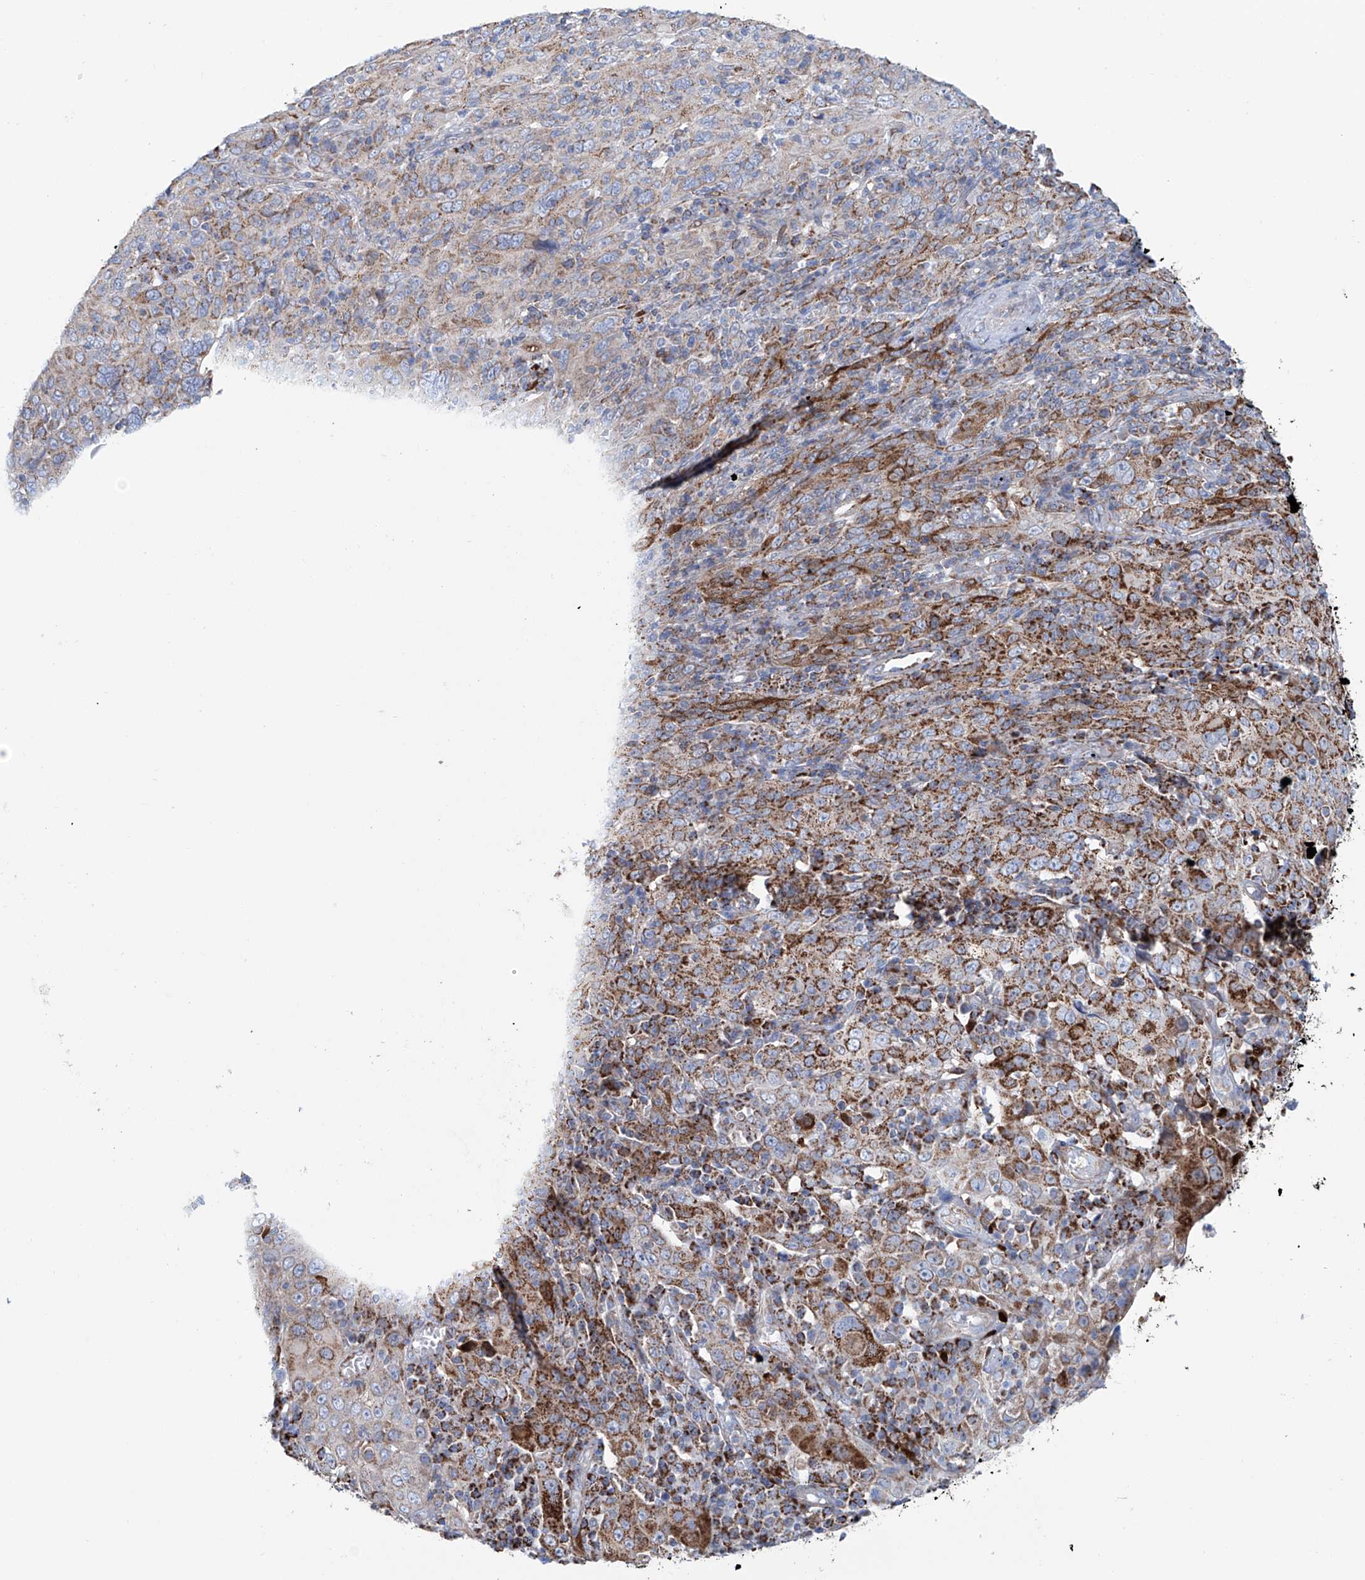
{"staining": {"intensity": "moderate", "quantity": ">75%", "location": "cytoplasmic/membranous"}, "tissue": "cervical cancer", "cell_type": "Tumor cells", "image_type": "cancer", "snomed": [{"axis": "morphology", "description": "Squamous cell carcinoma, NOS"}, {"axis": "topography", "description": "Cervix"}], "caption": "A medium amount of moderate cytoplasmic/membranous positivity is present in approximately >75% of tumor cells in cervical squamous cell carcinoma tissue.", "gene": "ALDH6A1", "patient": {"sex": "female", "age": 46}}